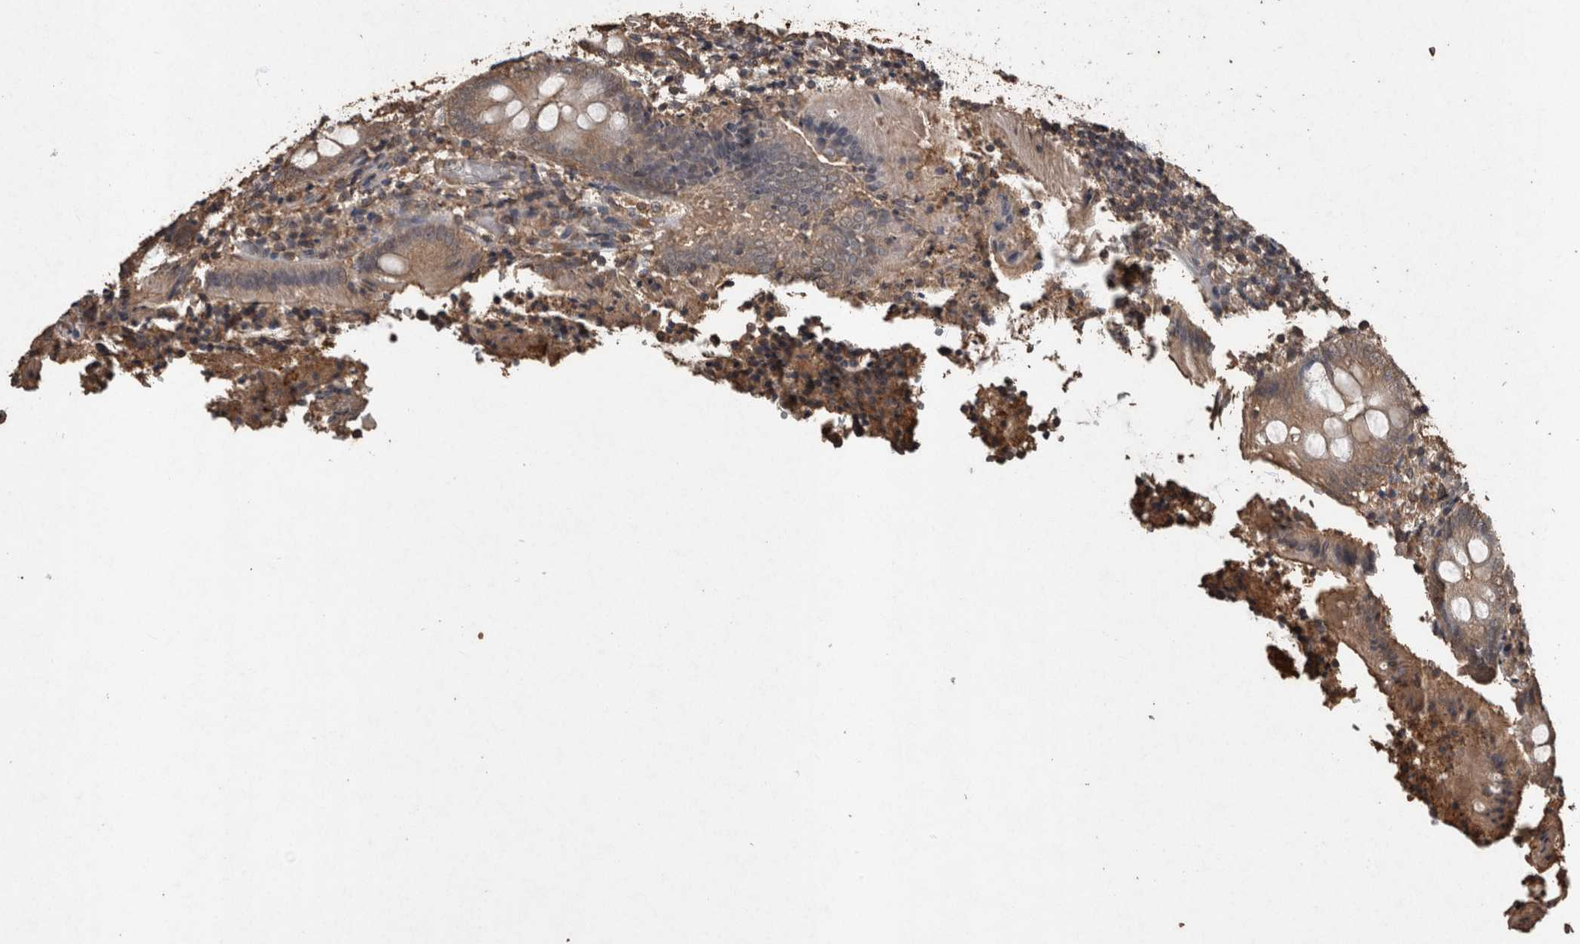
{"staining": {"intensity": "moderate", "quantity": ">75%", "location": "cytoplasmic/membranous"}, "tissue": "appendix", "cell_type": "Glandular cells", "image_type": "normal", "snomed": [{"axis": "morphology", "description": "Normal tissue, NOS"}, {"axis": "topography", "description": "Appendix"}], "caption": "This micrograph reveals immunohistochemistry staining of normal human appendix, with medium moderate cytoplasmic/membranous staining in approximately >75% of glandular cells.", "gene": "FGFRL1", "patient": {"sex": "female", "age": 17}}